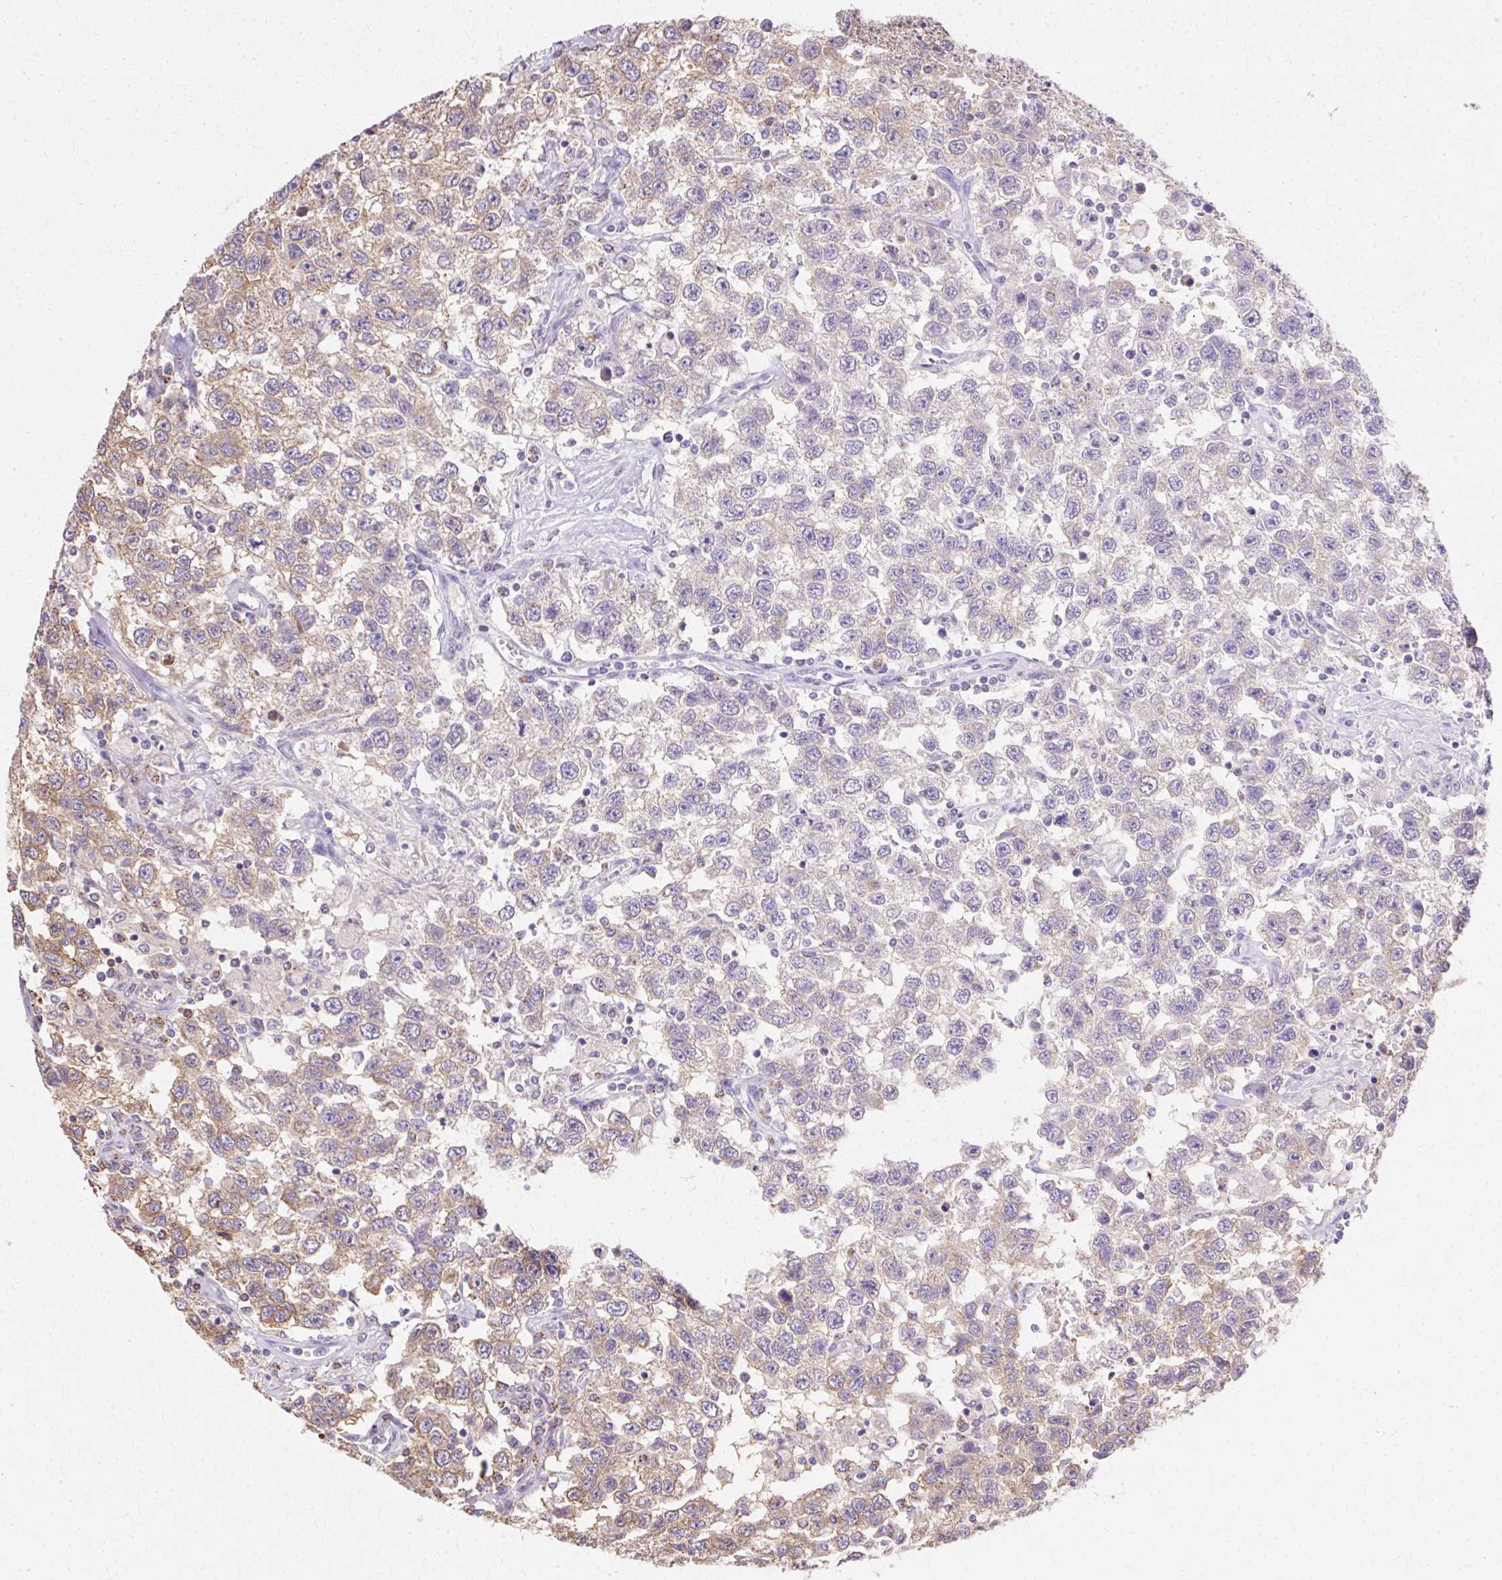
{"staining": {"intensity": "weak", "quantity": "25%-75%", "location": "cytoplasmic/membranous"}, "tissue": "testis cancer", "cell_type": "Tumor cells", "image_type": "cancer", "snomed": [{"axis": "morphology", "description": "Seminoma, NOS"}, {"axis": "topography", "description": "Testis"}], "caption": "Protein staining of seminoma (testis) tissue displays weak cytoplasmic/membranous expression in approximately 25%-75% of tumor cells. Nuclei are stained in blue.", "gene": "COPB1", "patient": {"sex": "male", "age": 41}}